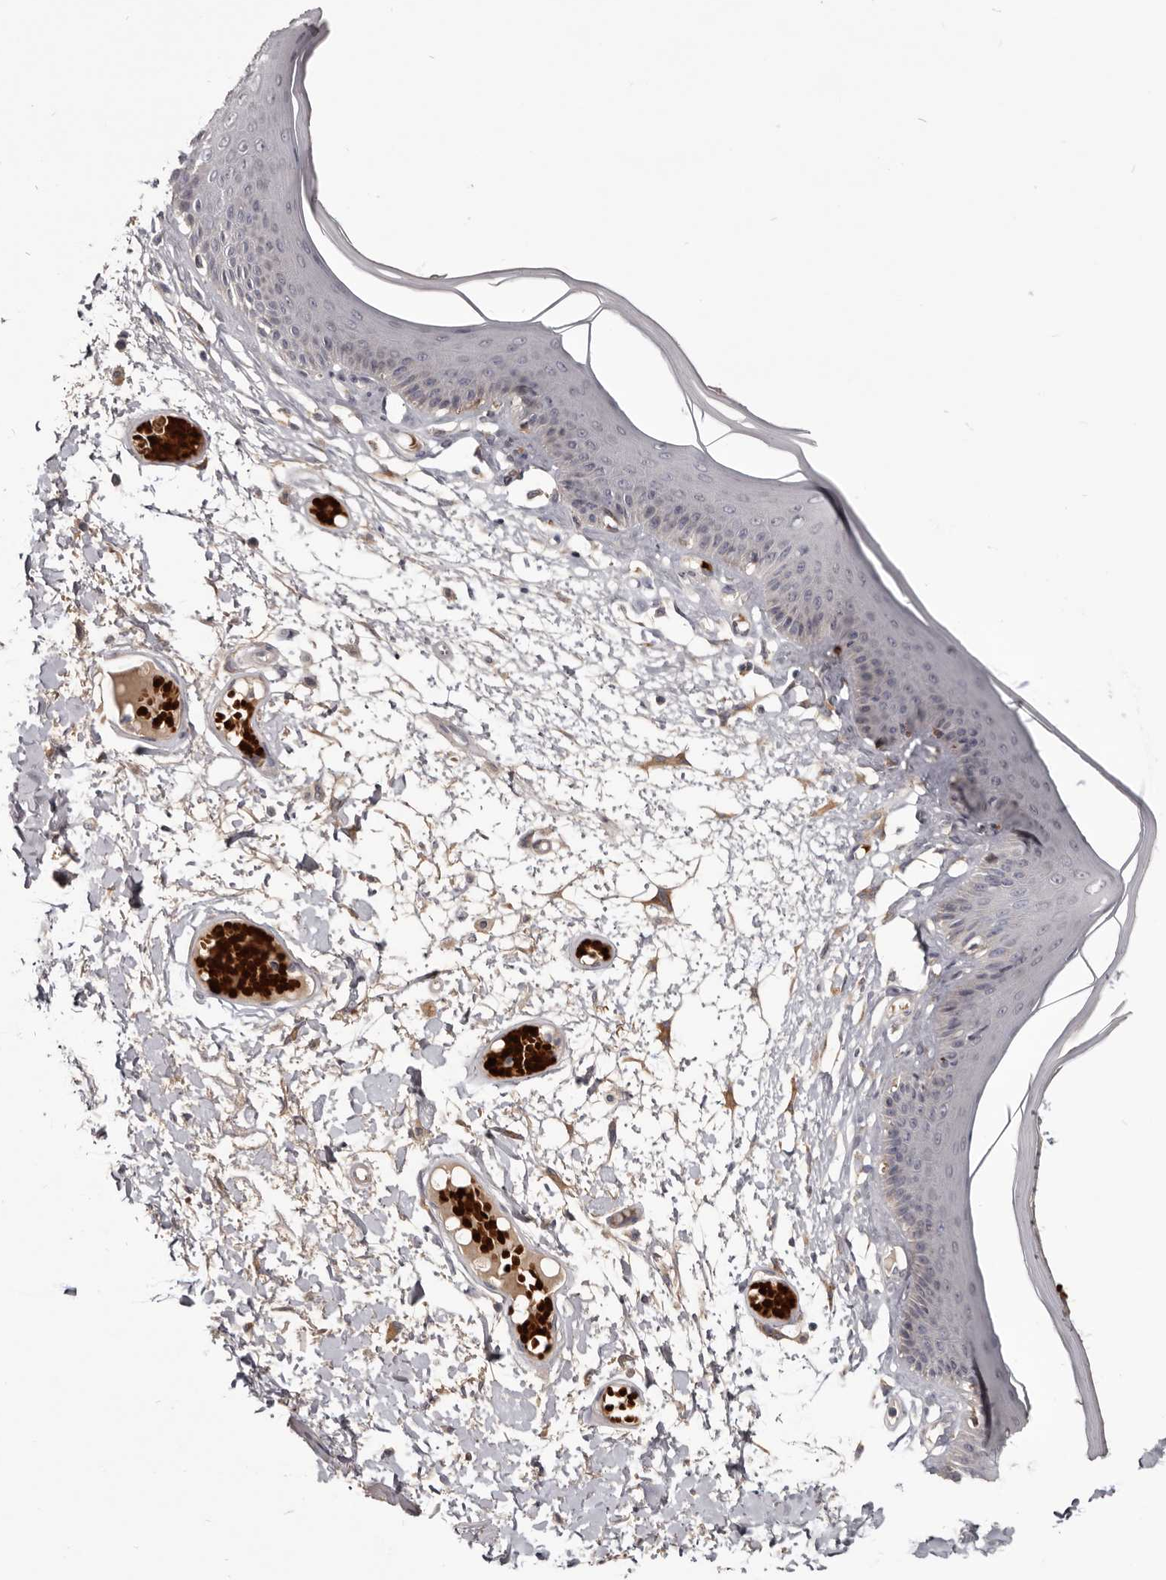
{"staining": {"intensity": "weak", "quantity": "<25%", "location": "cytoplasmic/membranous"}, "tissue": "skin", "cell_type": "Epidermal cells", "image_type": "normal", "snomed": [{"axis": "morphology", "description": "Normal tissue, NOS"}, {"axis": "topography", "description": "Vulva"}], "caption": "Epidermal cells are negative for protein expression in normal human skin. The staining is performed using DAB (3,3'-diaminobenzidine) brown chromogen with nuclei counter-stained in using hematoxylin.", "gene": "NENF", "patient": {"sex": "female", "age": 73}}